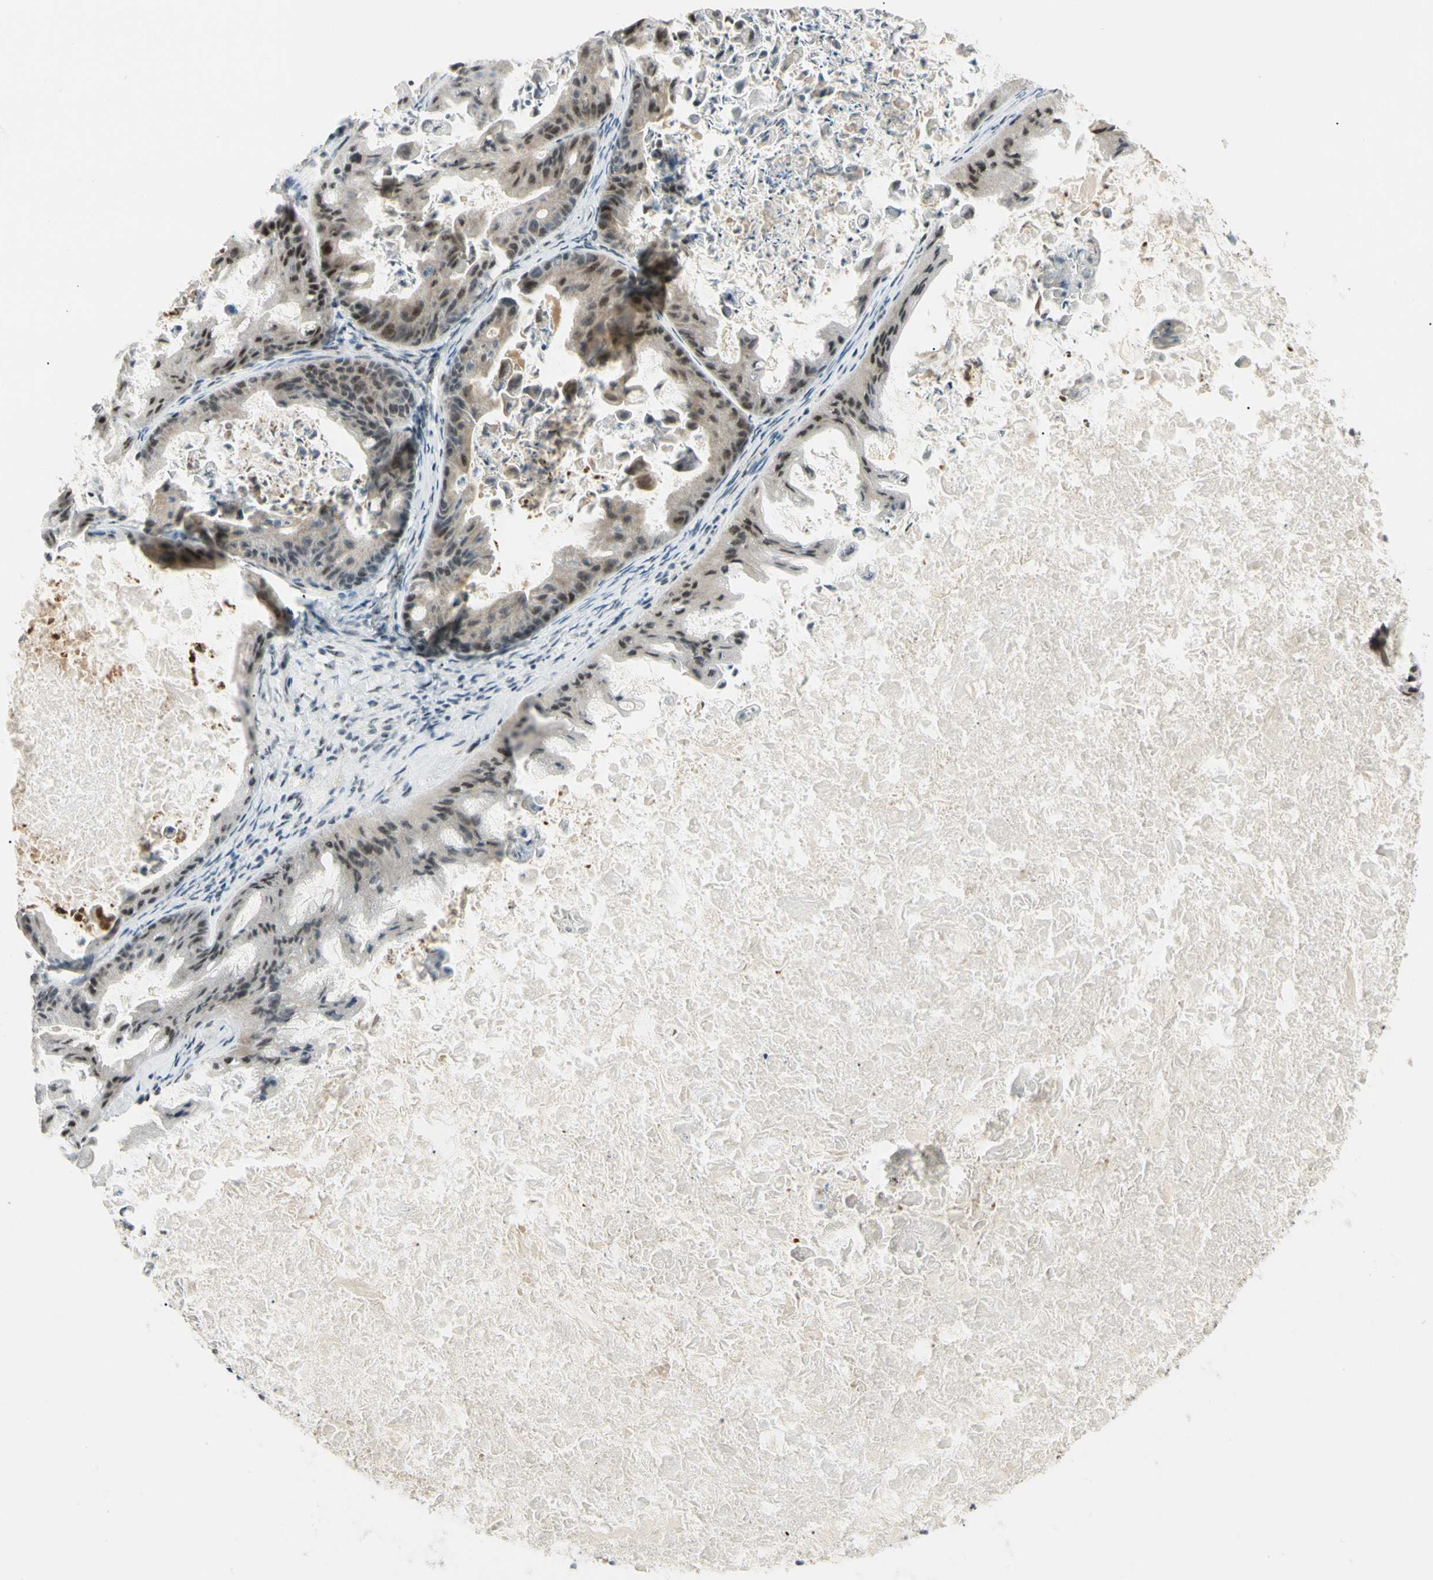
{"staining": {"intensity": "weak", "quantity": ">75%", "location": "nuclear"}, "tissue": "ovarian cancer", "cell_type": "Tumor cells", "image_type": "cancer", "snomed": [{"axis": "morphology", "description": "Cystadenocarcinoma, mucinous, NOS"}, {"axis": "topography", "description": "Ovary"}], "caption": "Human ovarian cancer stained for a protein (brown) displays weak nuclear positive staining in approximately >75% of tumor cells.", "gene": "FNDC3B", "patient": {"sex": "female", "age": 37}}